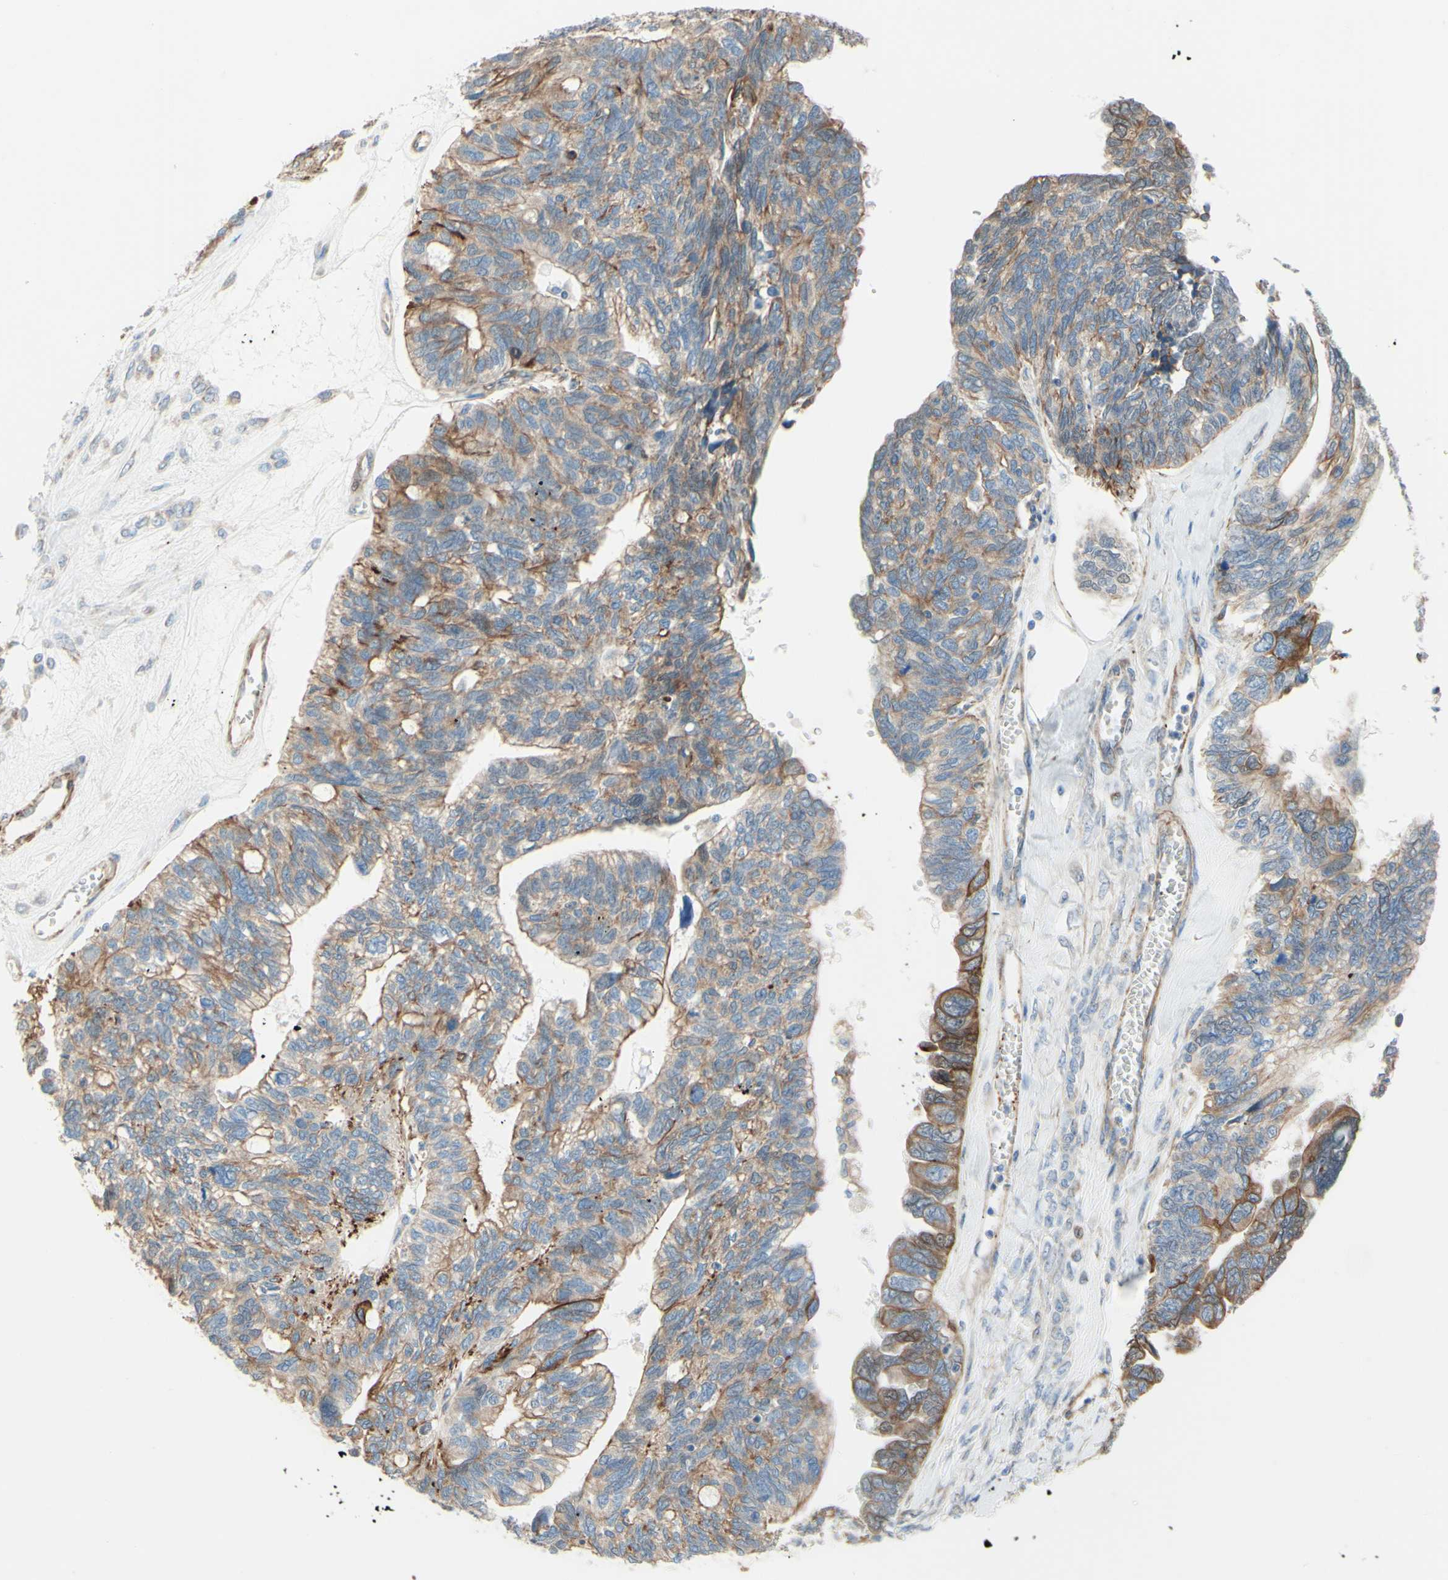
{"staining": {"intensity": "weak", "quantity": ">75%", "location": "cytoplasmic/membranous"}, "tissue": "ovarian cancer", "cell_type": "Tumor cells", "image_type": "cancer", "snomed": [{"axis": "morphology", "description": "Cystadenocarcinoma, serous, NOS"}, {"axis": "topography", "description": "Ovary"}], "caption": "A brown stain shows weak cytoplasmic/membranous positivity of a protein in human ovarian cancer (serous cystadenocarcinoma) tumor cells.", "gene": "ENDOD1", "patient": {"sex": "female", "age": 79}}